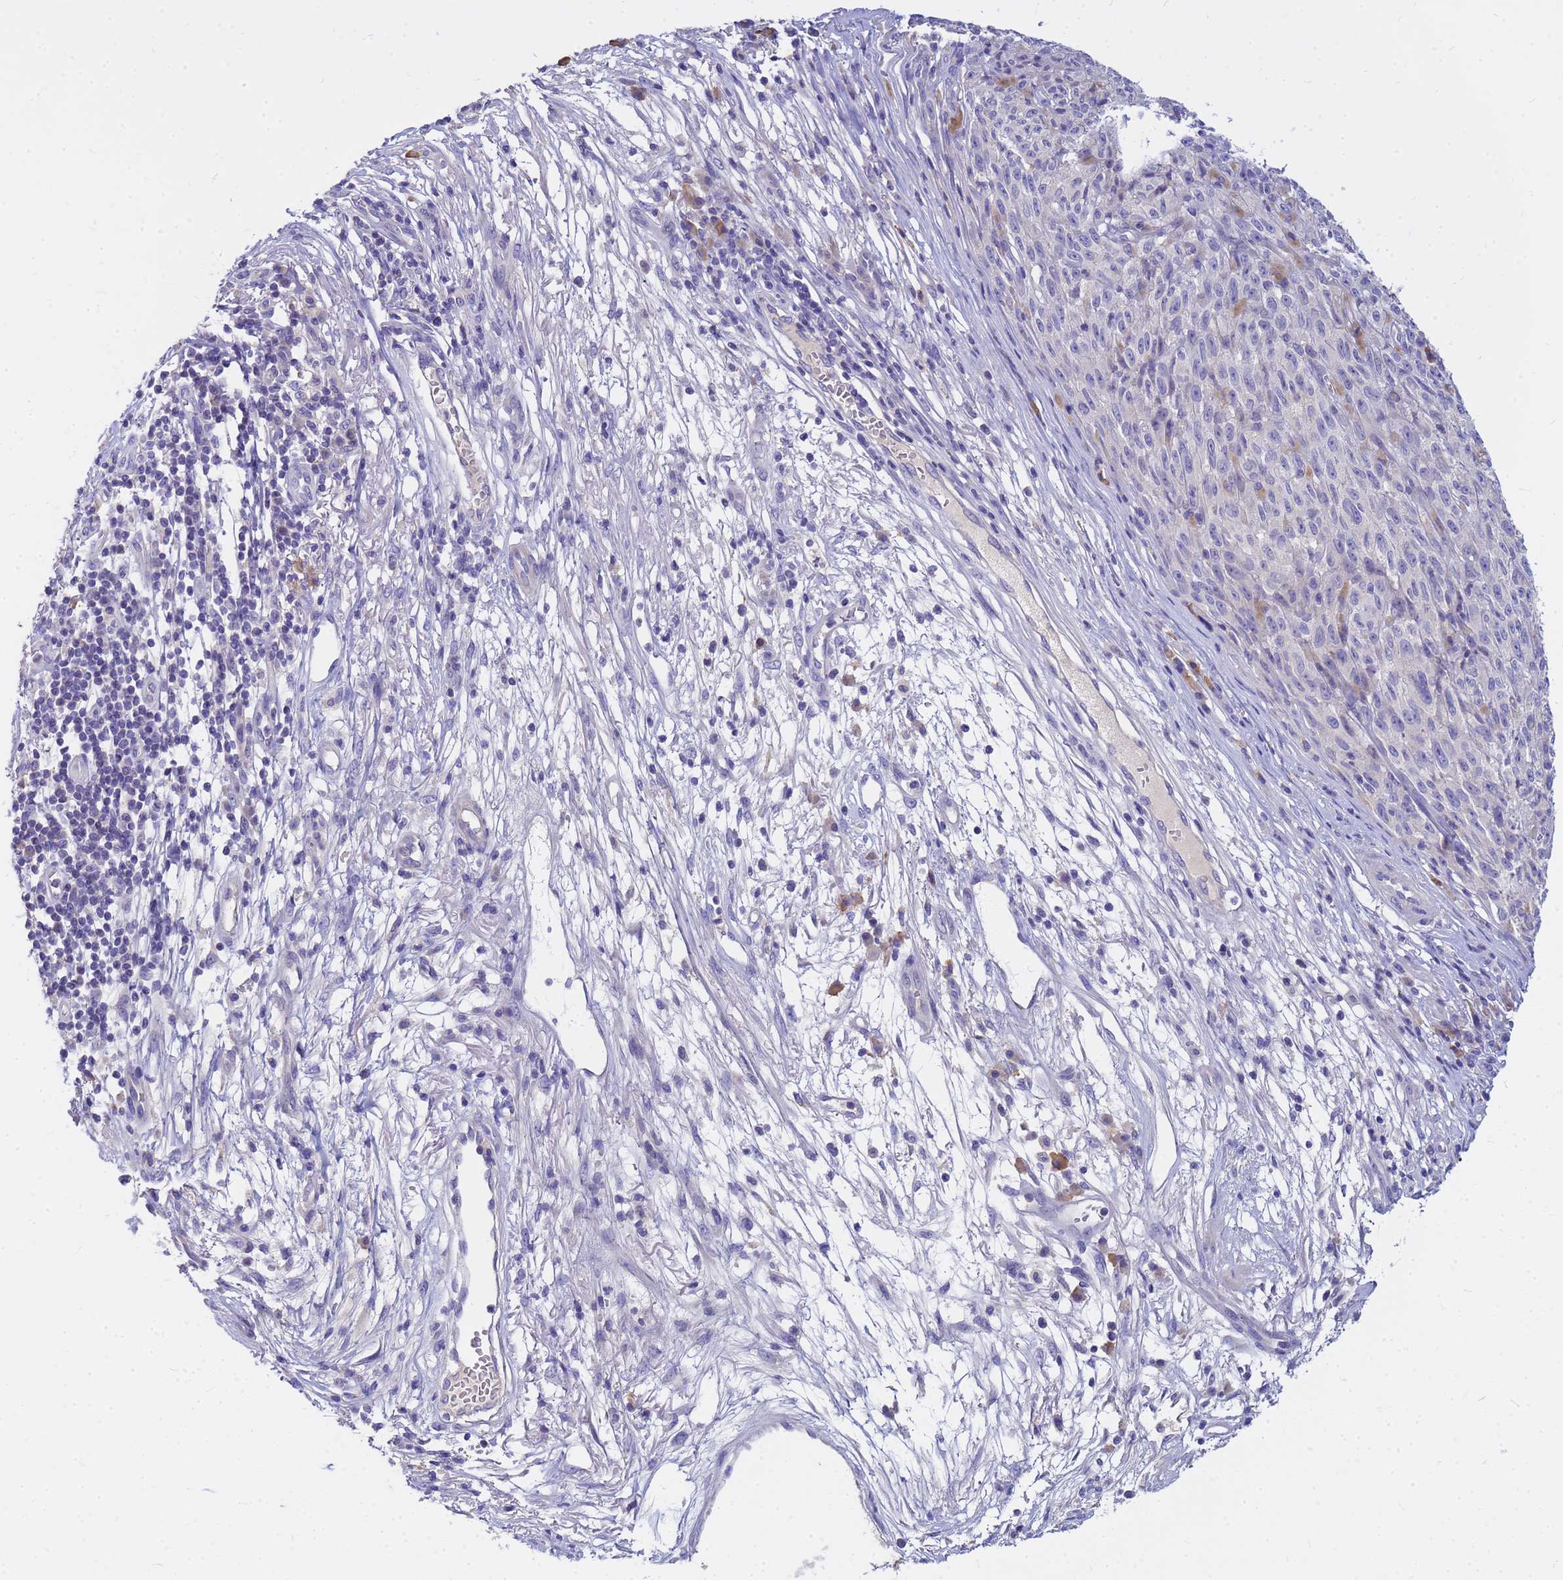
{"staining": {"intensity": "negative", "quantity": "none", "location": "none"}, "tissue": "melanoma", "cell_type": "Tumor cells", "image_type": "cancer", "snomed": [{"axis": "morphology", "description": "Malignant melanoma, NOS"}, {"axis": "topography", "description": "Skin"}], "caption": "The photomicrograph displays no staining of tumor cells in malignant melanoma.", "gene": "DPRX", "patient": {"sex": "female", "age": 82}}